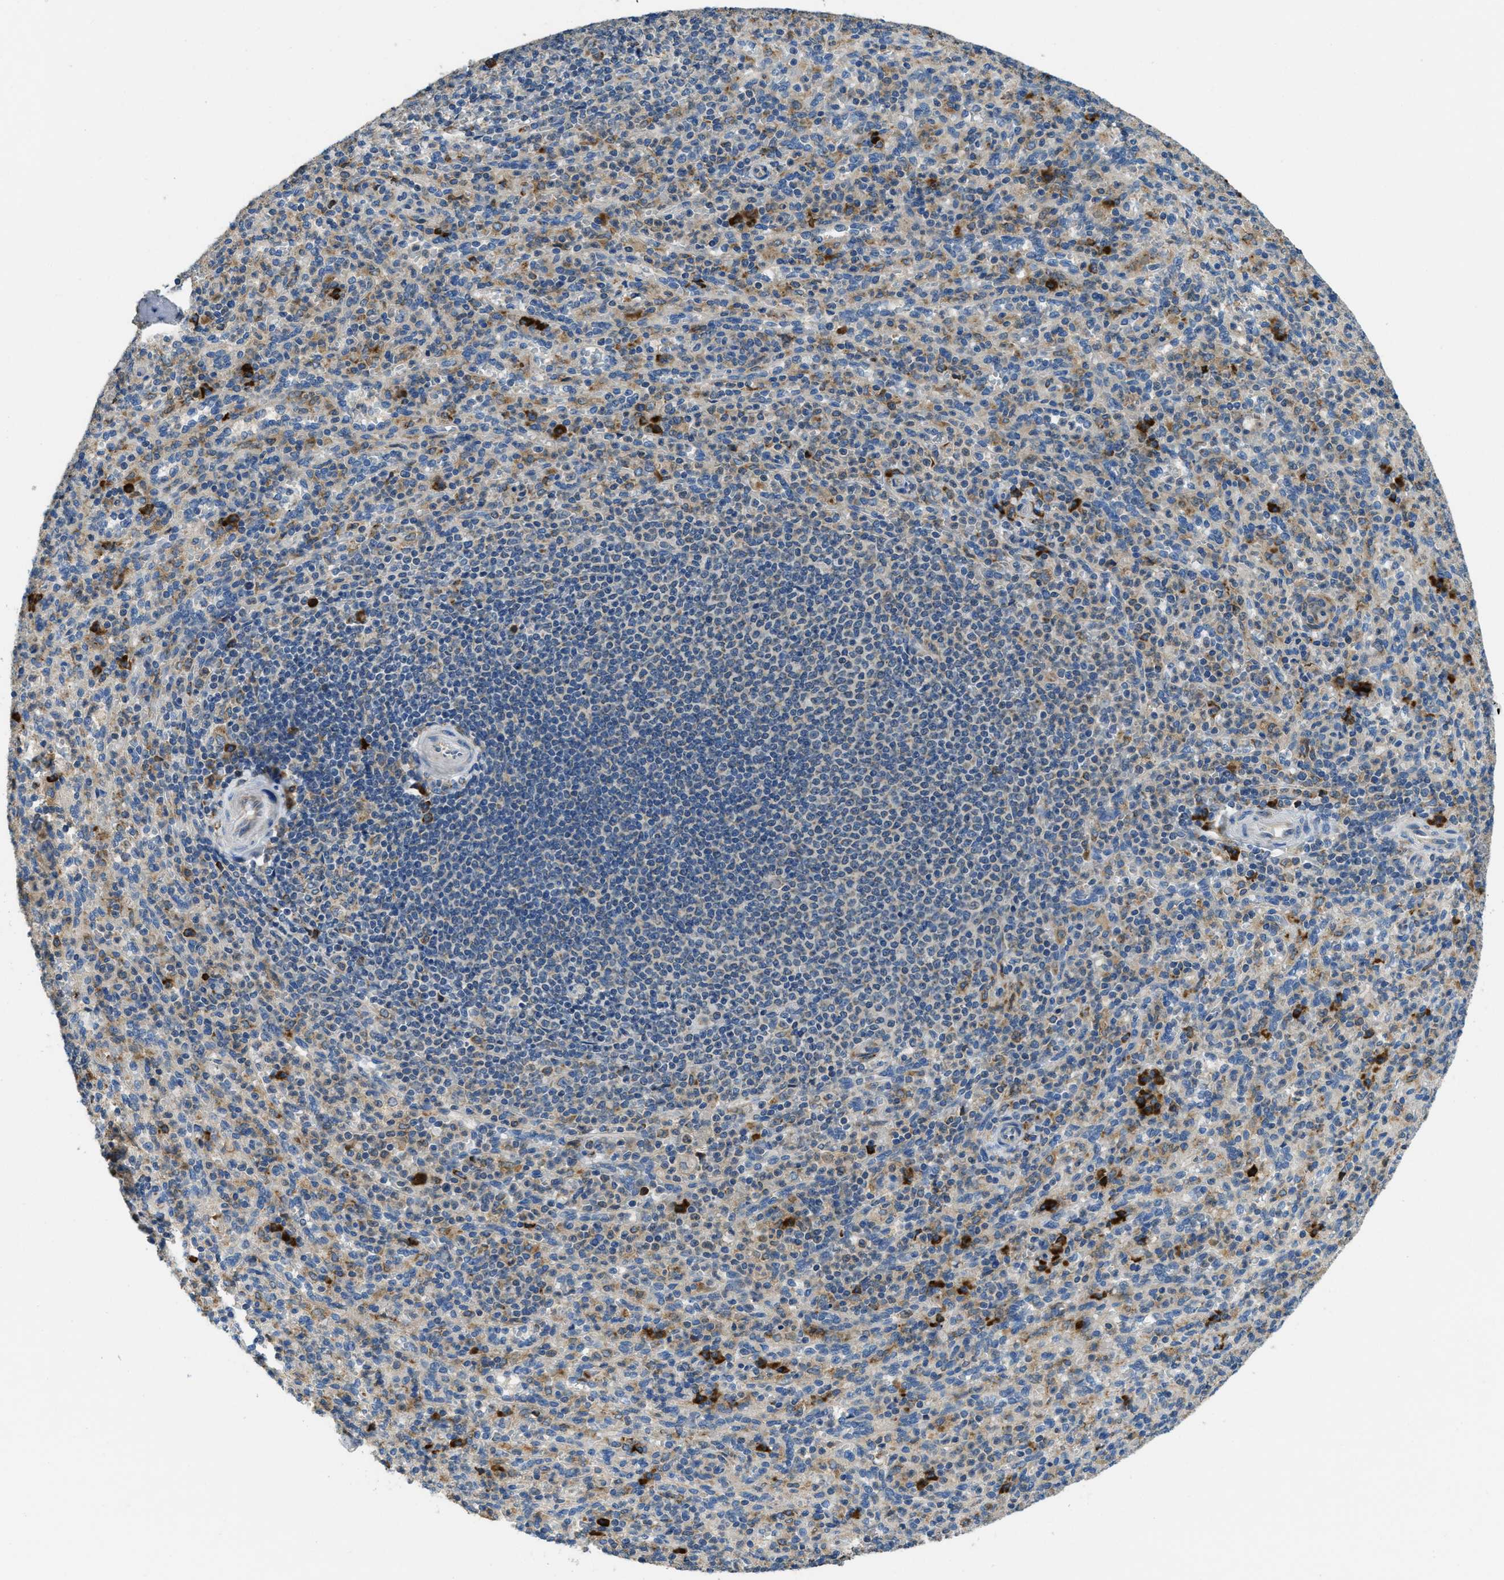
{"staining": {"intensity": "strong", "quantity": "<25%", "location": "cytoplasmic/membranous"}, "tissue": "spleen", "cell_type": "Cells in red pulp", "image_type": "normal", "snomed": [{"axis": "morphology", "description": "Normal tissue, NOS"}, {"axis": "topography", "description": "Spleen"}], "caption": "Protein staining of benign spleen reveals strong cytoplasmic/membranous positivity in approximately <25% of cells in red pulp.", "gene": "SSR1", "patient": {"sex": "male", "age": 36}}